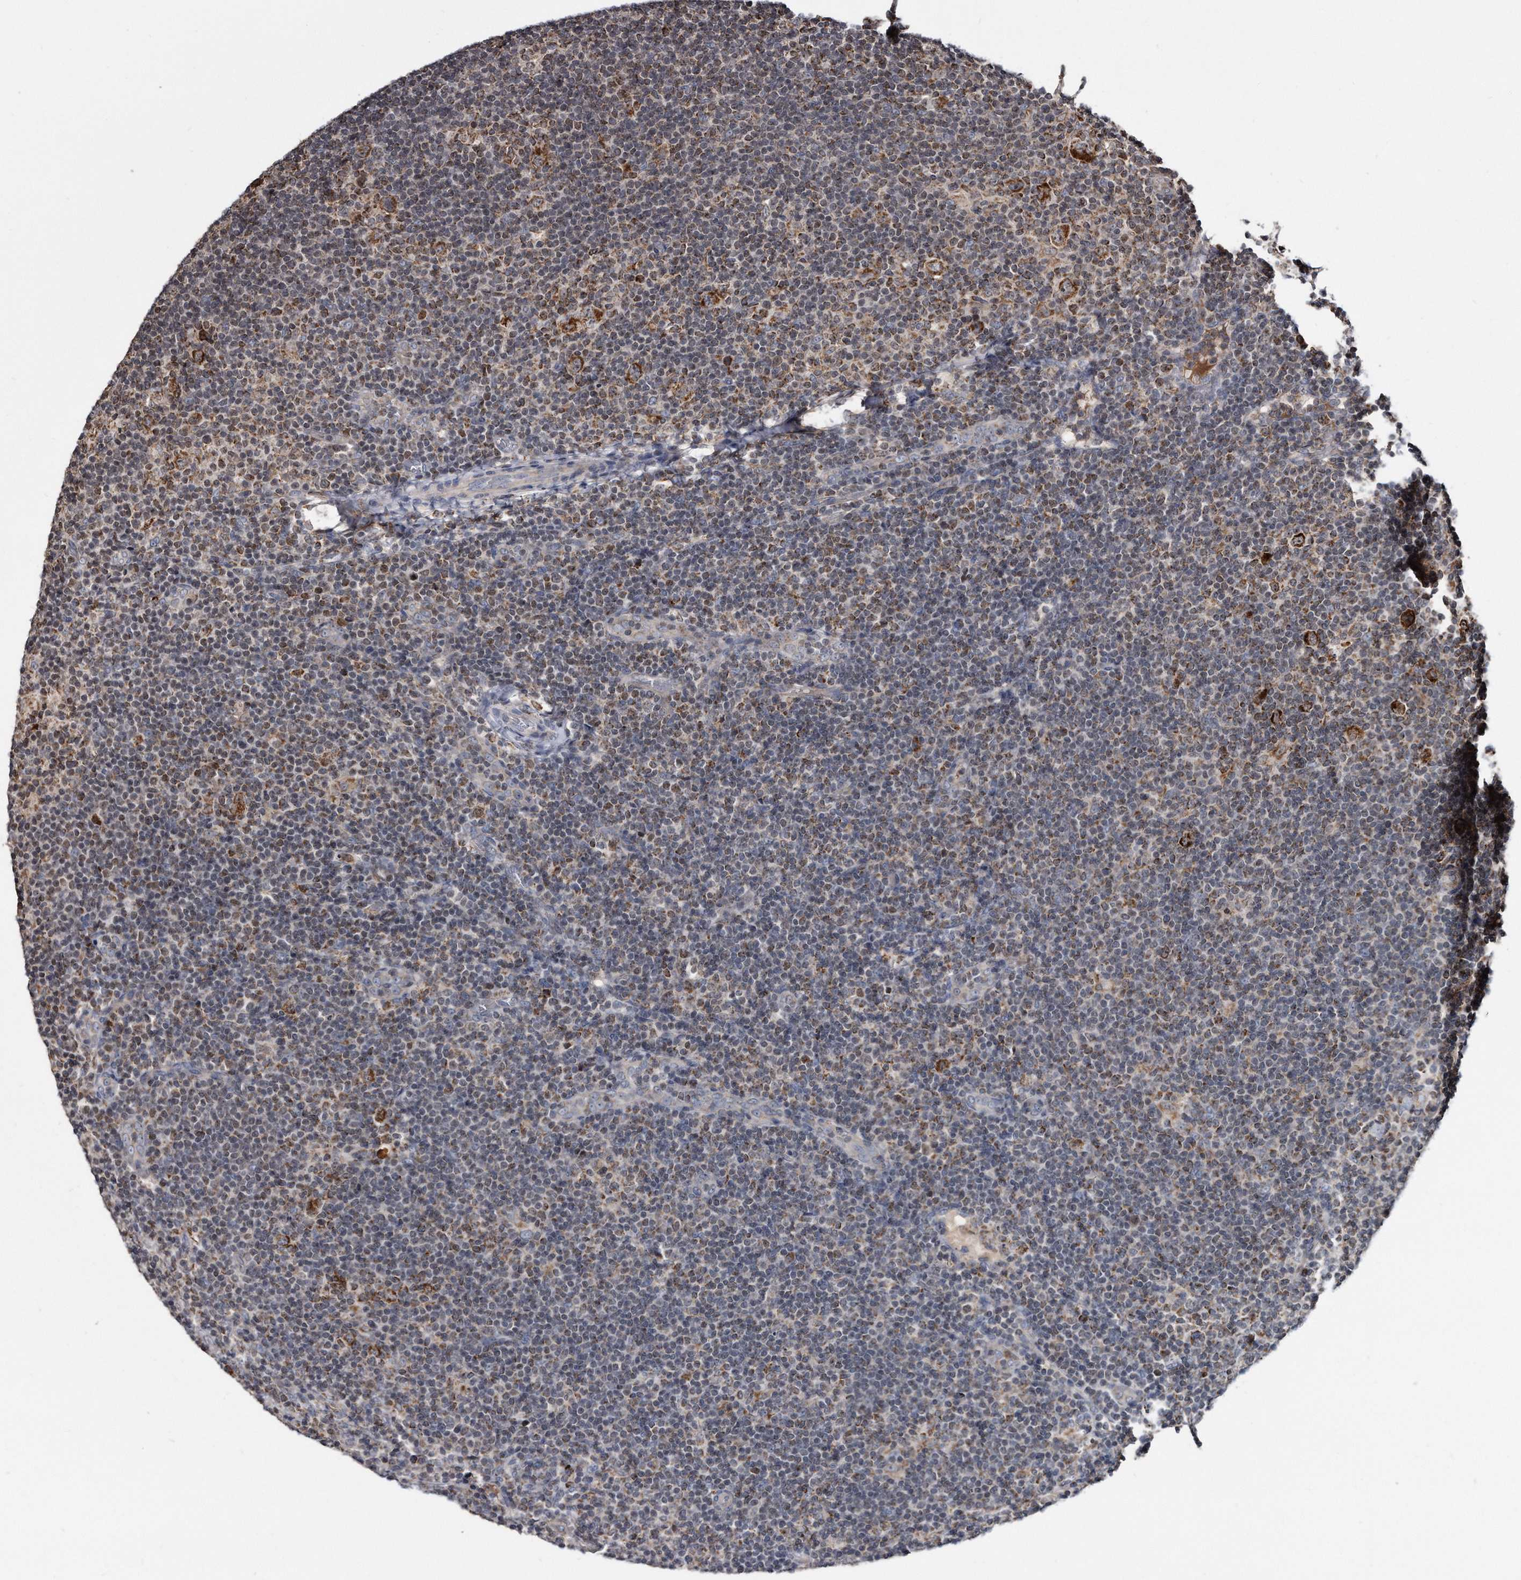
{"staining": {"intensity": "strong", "quantity": ">75%", "location": "cytoplasmic/membranous"}, "tissue": "lymphoma", "cell_type": "Tumor cells", "image_type": "cancer", "snomed": [{"axis": "morphology", "description": "Hodgkin's disease, NOS"}, {"axis": "topography", "description": "Lymph node"}], "caption": "A high amount of strong cytoplasmic/membranous staining is present in approximately >75% of tumor cells in Hodgkin's disease tissue.", "gene": "FAM136A", "patient": {"sex": "female", "age": 57}}